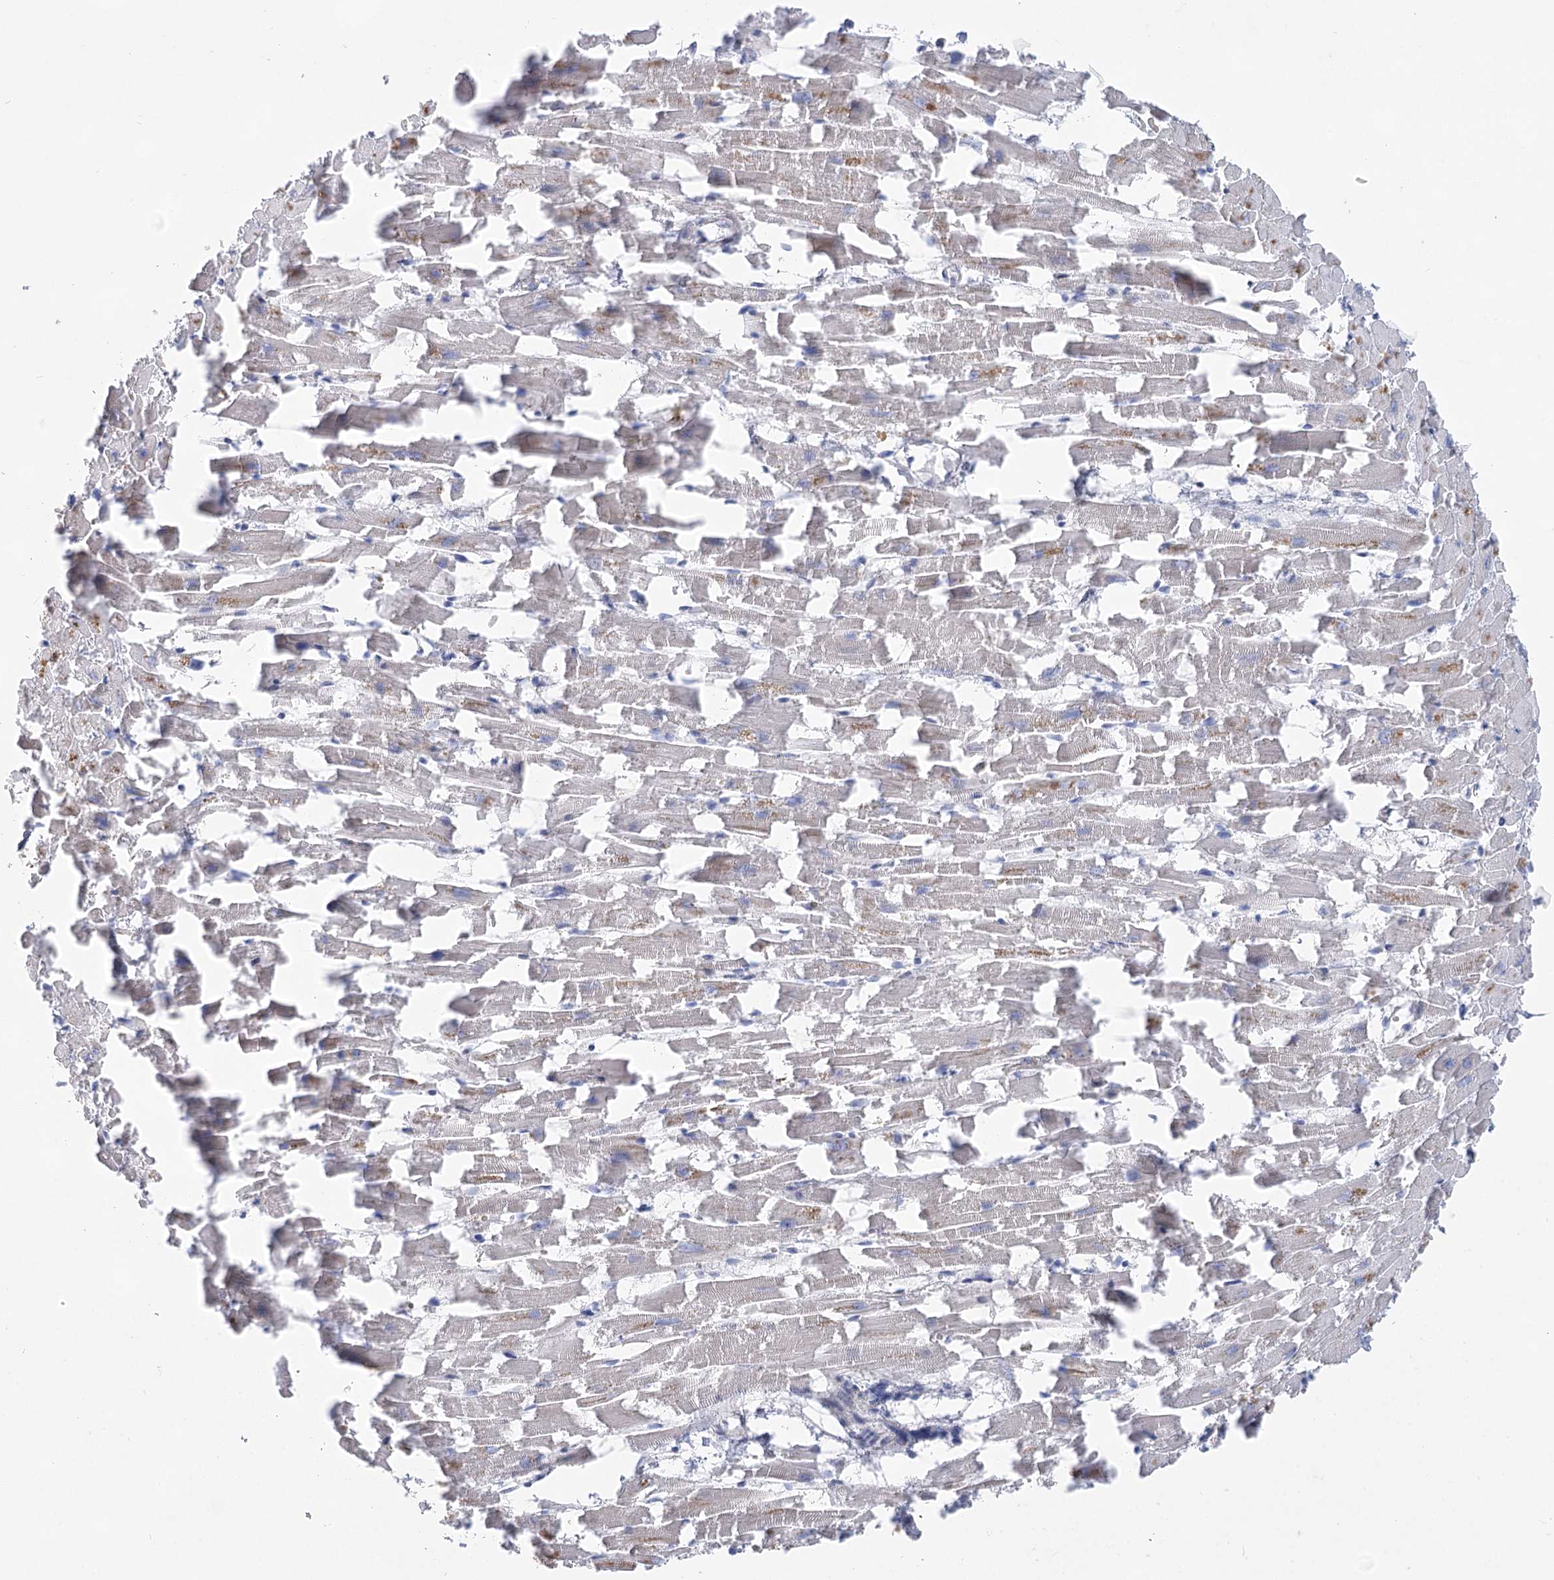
{"staining": {"intensity": "weak", "quantity": "<25%", "location": "cytoplasmic/membranous"}, "tissue": "heart muscle", "cell_type": "Cardiomyocytes", "image_type": "normal", "snomed": [{"axis": "morphology", "description": "Normal tissue, NOS"}, {"axis": "topography", "description": "Heart"}], "caption": "Immunohistochemistry of benign heart muscle shows no expression in cardiomyocytes.", "gene": "WDR74", "patient": {"sex": "female", "age": 64}}